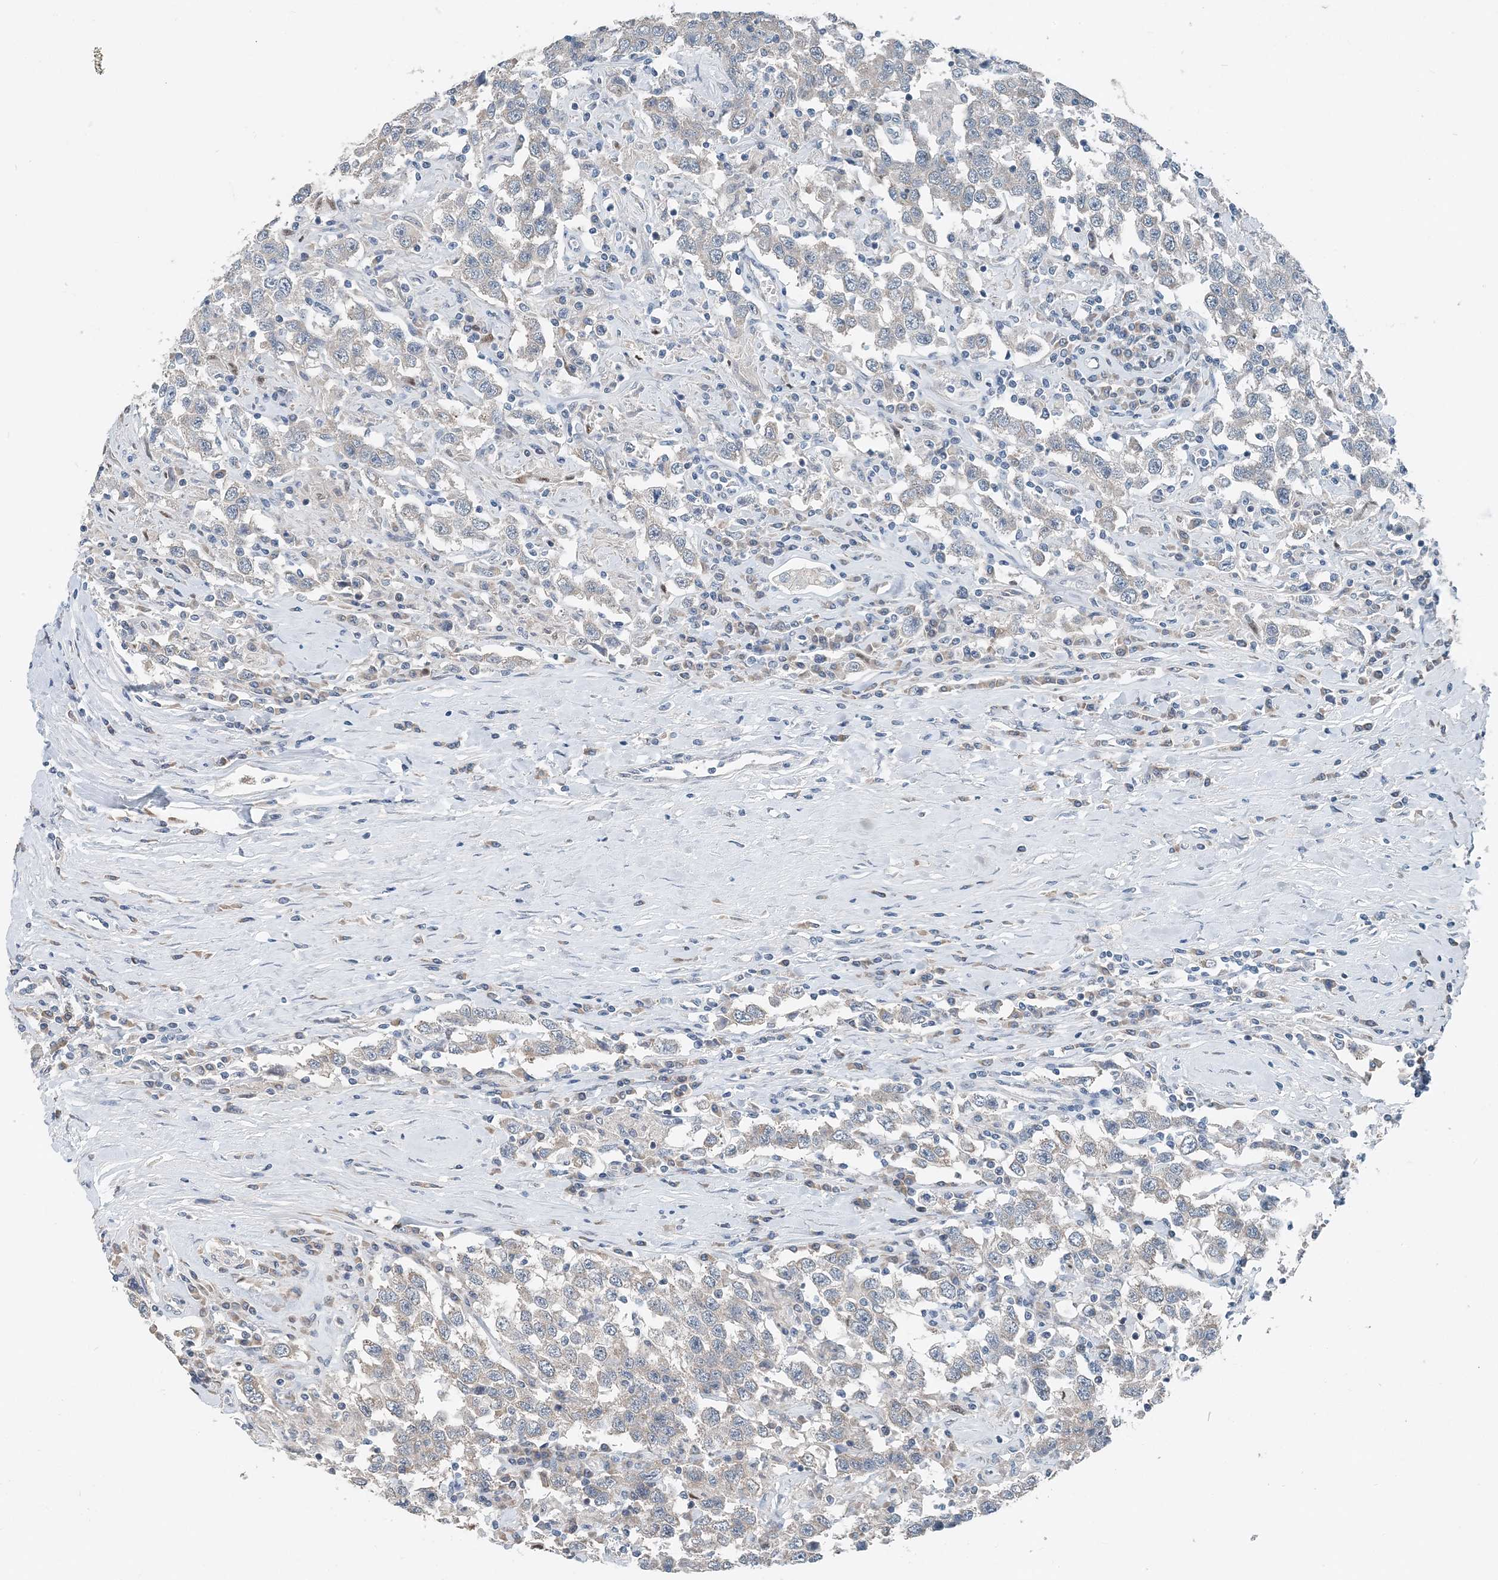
{"staining": {"intensity": "negative", "quantity": "none", "location": "none"}, "tissue": "testis cancer", "cell_type": "Tumor cells", "image_type": "cancer", "snomed": [{"axis": "morphology", "description": "Seminoma, NOS"}, {"axis": "topography", "description": "Testis"}], "caption": "An image of seminoma (testis) stained for a protein shows no brown staining in tumor cells. Brightfield microscopy of immunohistochemistry (IHC) stained with DAB (brown) and hematoxylin (blue), captured at high magnification.", "gene": "EEF1A2", "patient": {"sex": "male", "age": 41}}